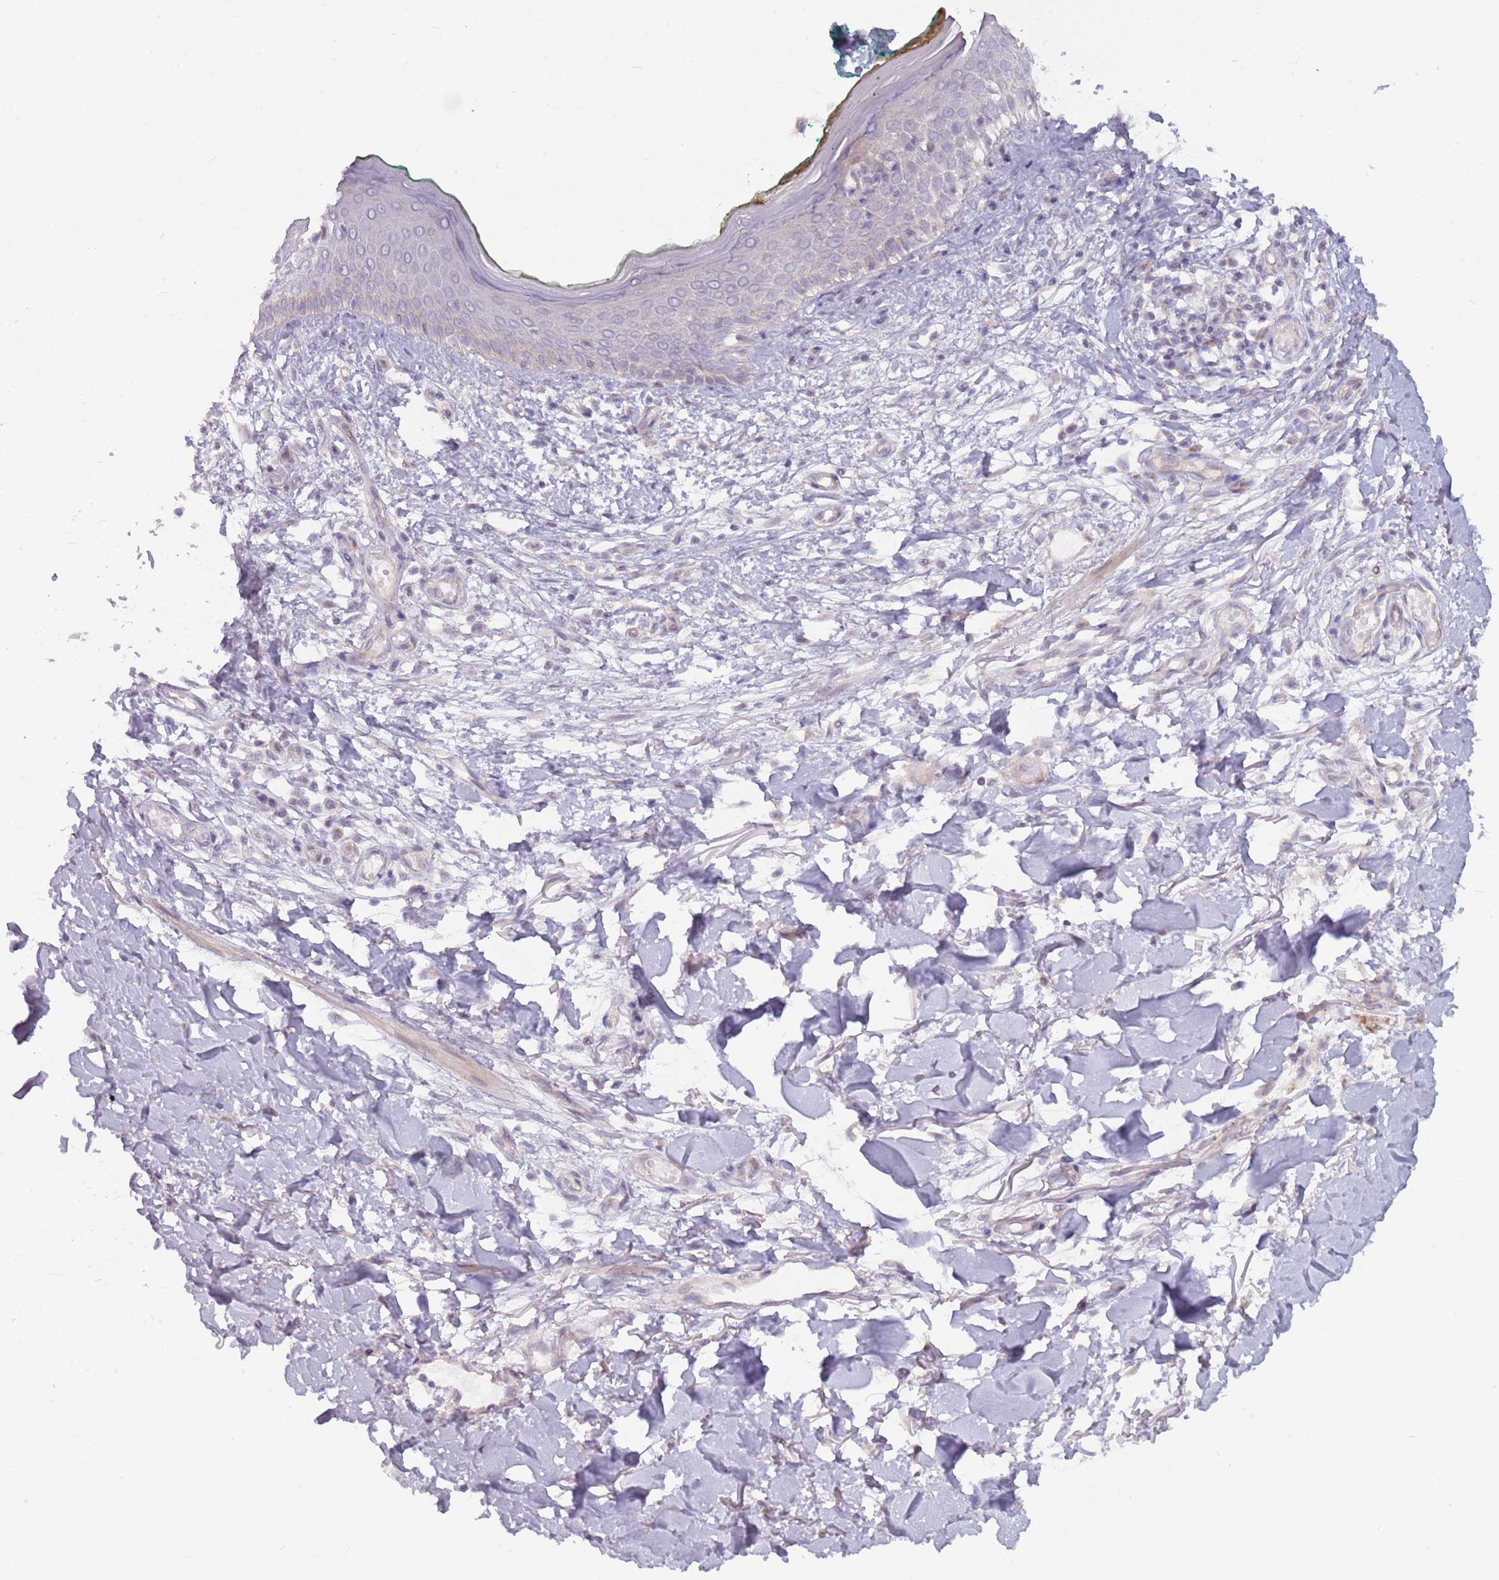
{"staining": {"intensity": "negative", "quantity": "none", "location": "none"}, "tissue": "skin", "cell_type": "Fibroblasts", "image_type": "normal", "snomed": [{"axis": "morphology", "description": "Normal tissue, NOS"}, {"axis": "morphology", "description": "Malignant melanoma, NOS"}, {"axis": "topography", "description": "Skin"}], "caption": "Immunohistochemistry micrograph of normal skin: skin stained with DAB reveals no significant protein positivity in fibroblasts. The staining is performed using DAB (3,3'-diaminobenzidine) brown chromogen with nuclei counter-stained in using hematoxylin.", "gene": "LDHD", "patient": {"sex": "male", "age": 62}}